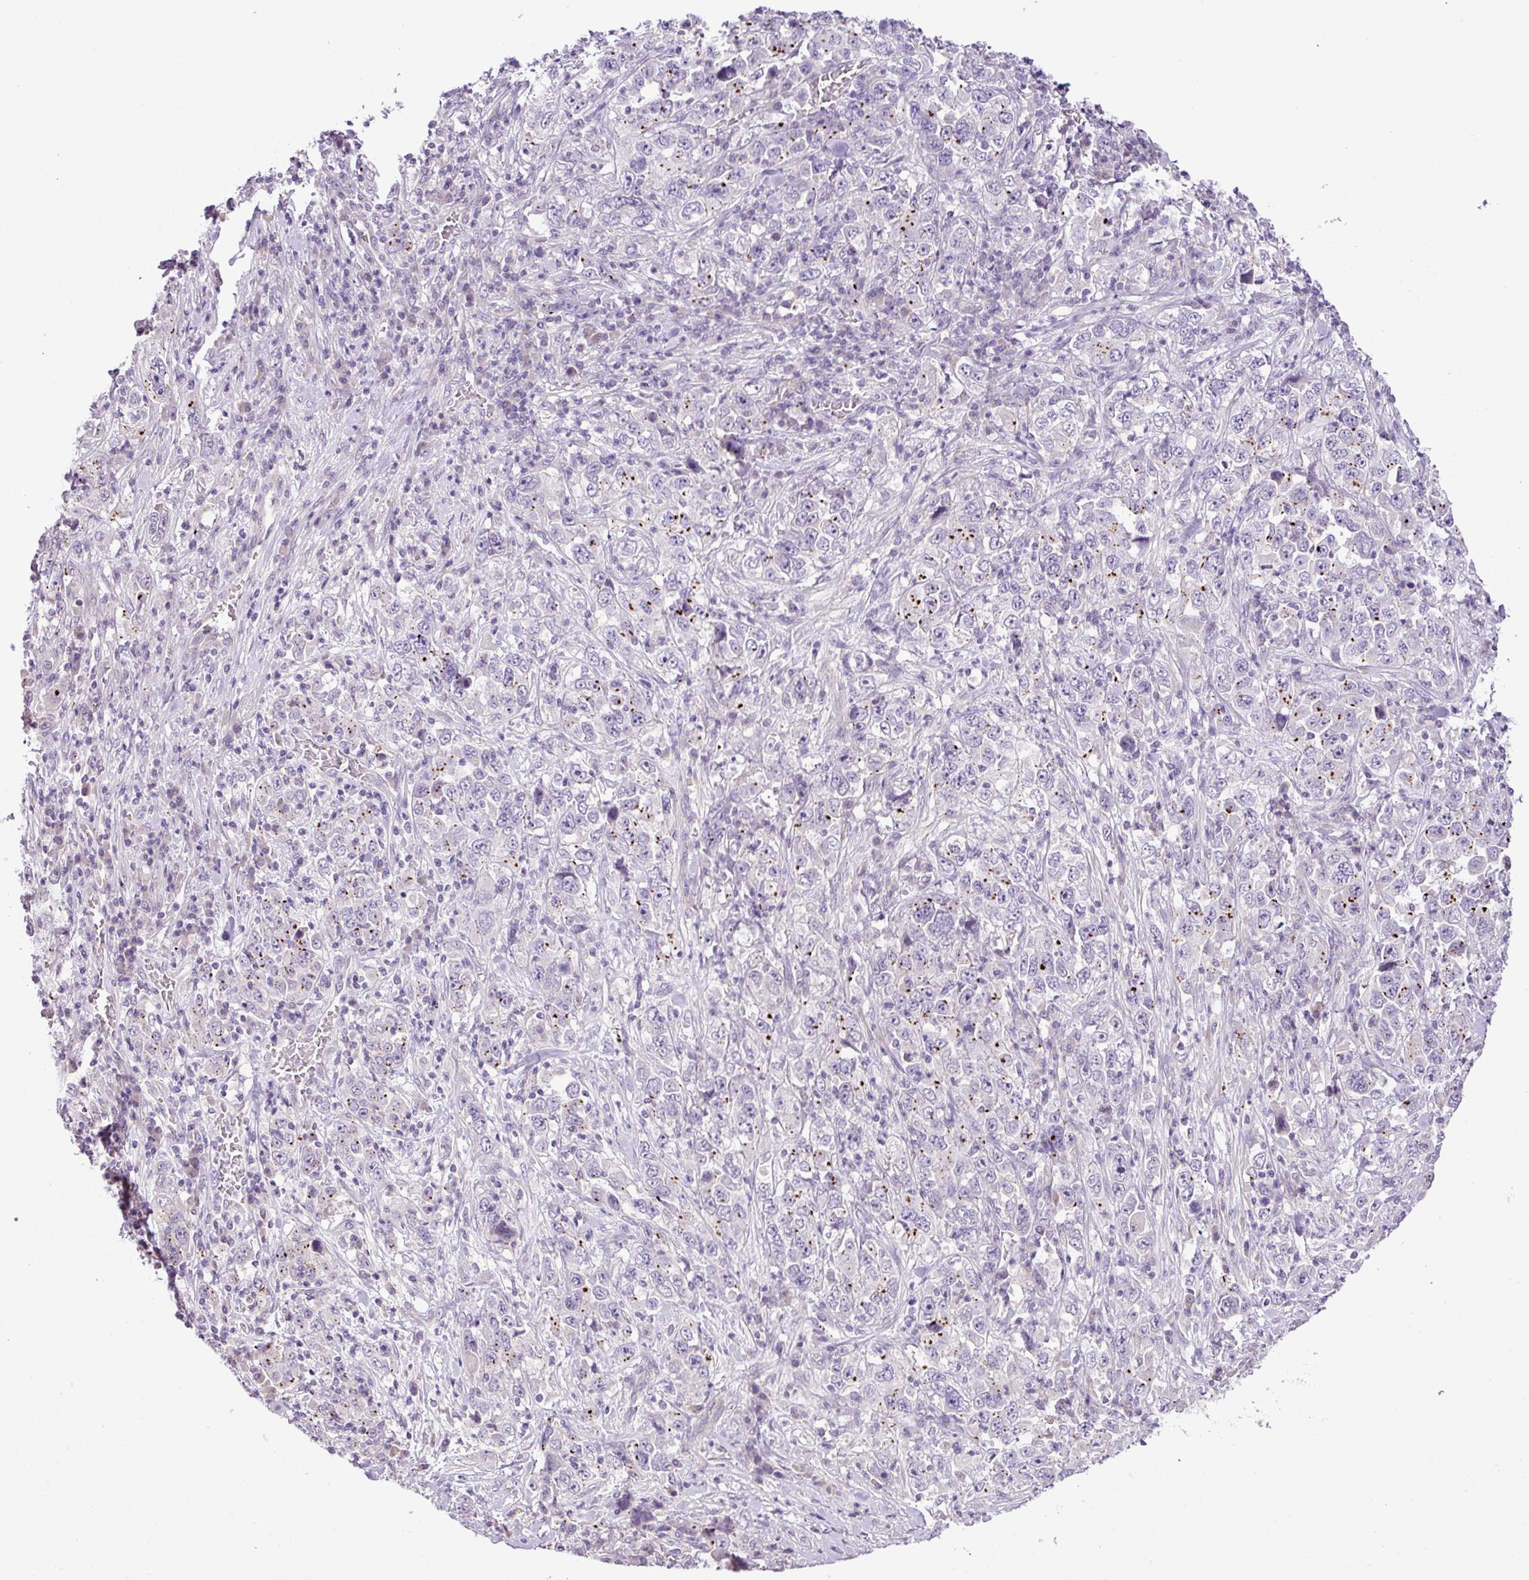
{"staining": {"intensity": "moderate", "quantity": "25%-75%", "location": "cytoplasmic/membranous"}, "tissue": "stomach cancer", "cell_type": "Tumor cells", "image_type": "cancer", "snomed": [{"axis": "morphology", "description": "Normal tissue, NOS"}, {"axis": "morphology", "description": "Adenocarcinoma, NOS"}, {"axis": "topography", "description": "Stomach, upper"}, {"axis": "topography", "description": "Stomach"}], "caption": "Immunohistochemical staining of stomach cancer reveals medium levels of moderate cytoplasmic/membranous expression in about 25%-75% of tumor cells. (DAB = brown stain, brightfield microscopy at high magnification).", "gene": "DNAJB13", "patient": {"sex": "male", "age": 59}}